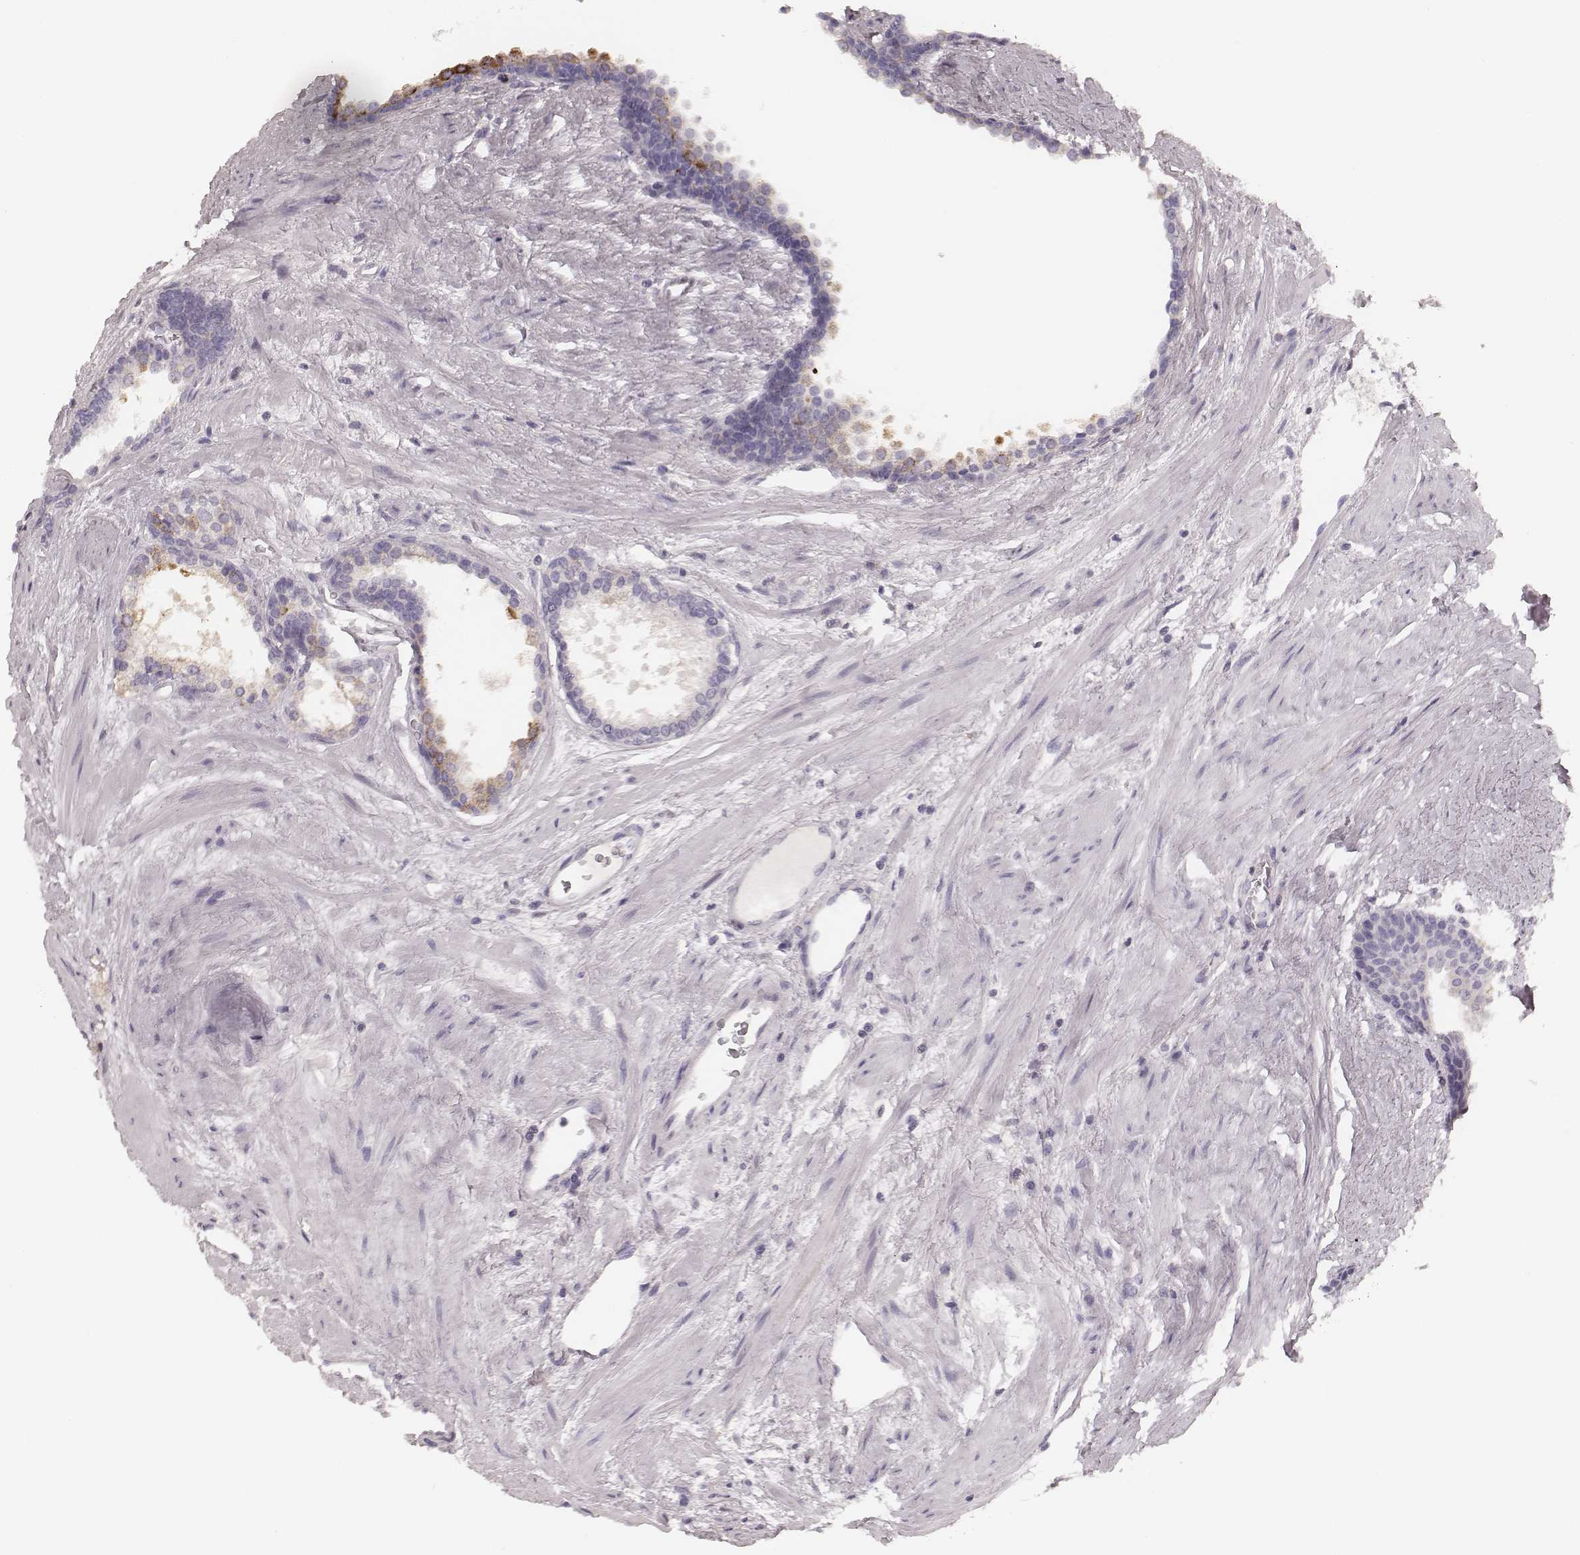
{"staining": {"intensity": "negative", "quantity": "none", "location": "none"}, "tissue": "prostate cancer", "cell_type": "Tumor cells", "image_type": "cancer", "snomed": [{"axis": "morphology", "description": "Adenocarcinoma, Low grade"}, {"axis": "topography", "description": "Prostate"}], "caption": "Tumor cells are negative for brown protein staining in adenocarcinoma (low-grade) (prostate).", "gene": "MSX1", "patient": {"sex": "male", "age": 56}}